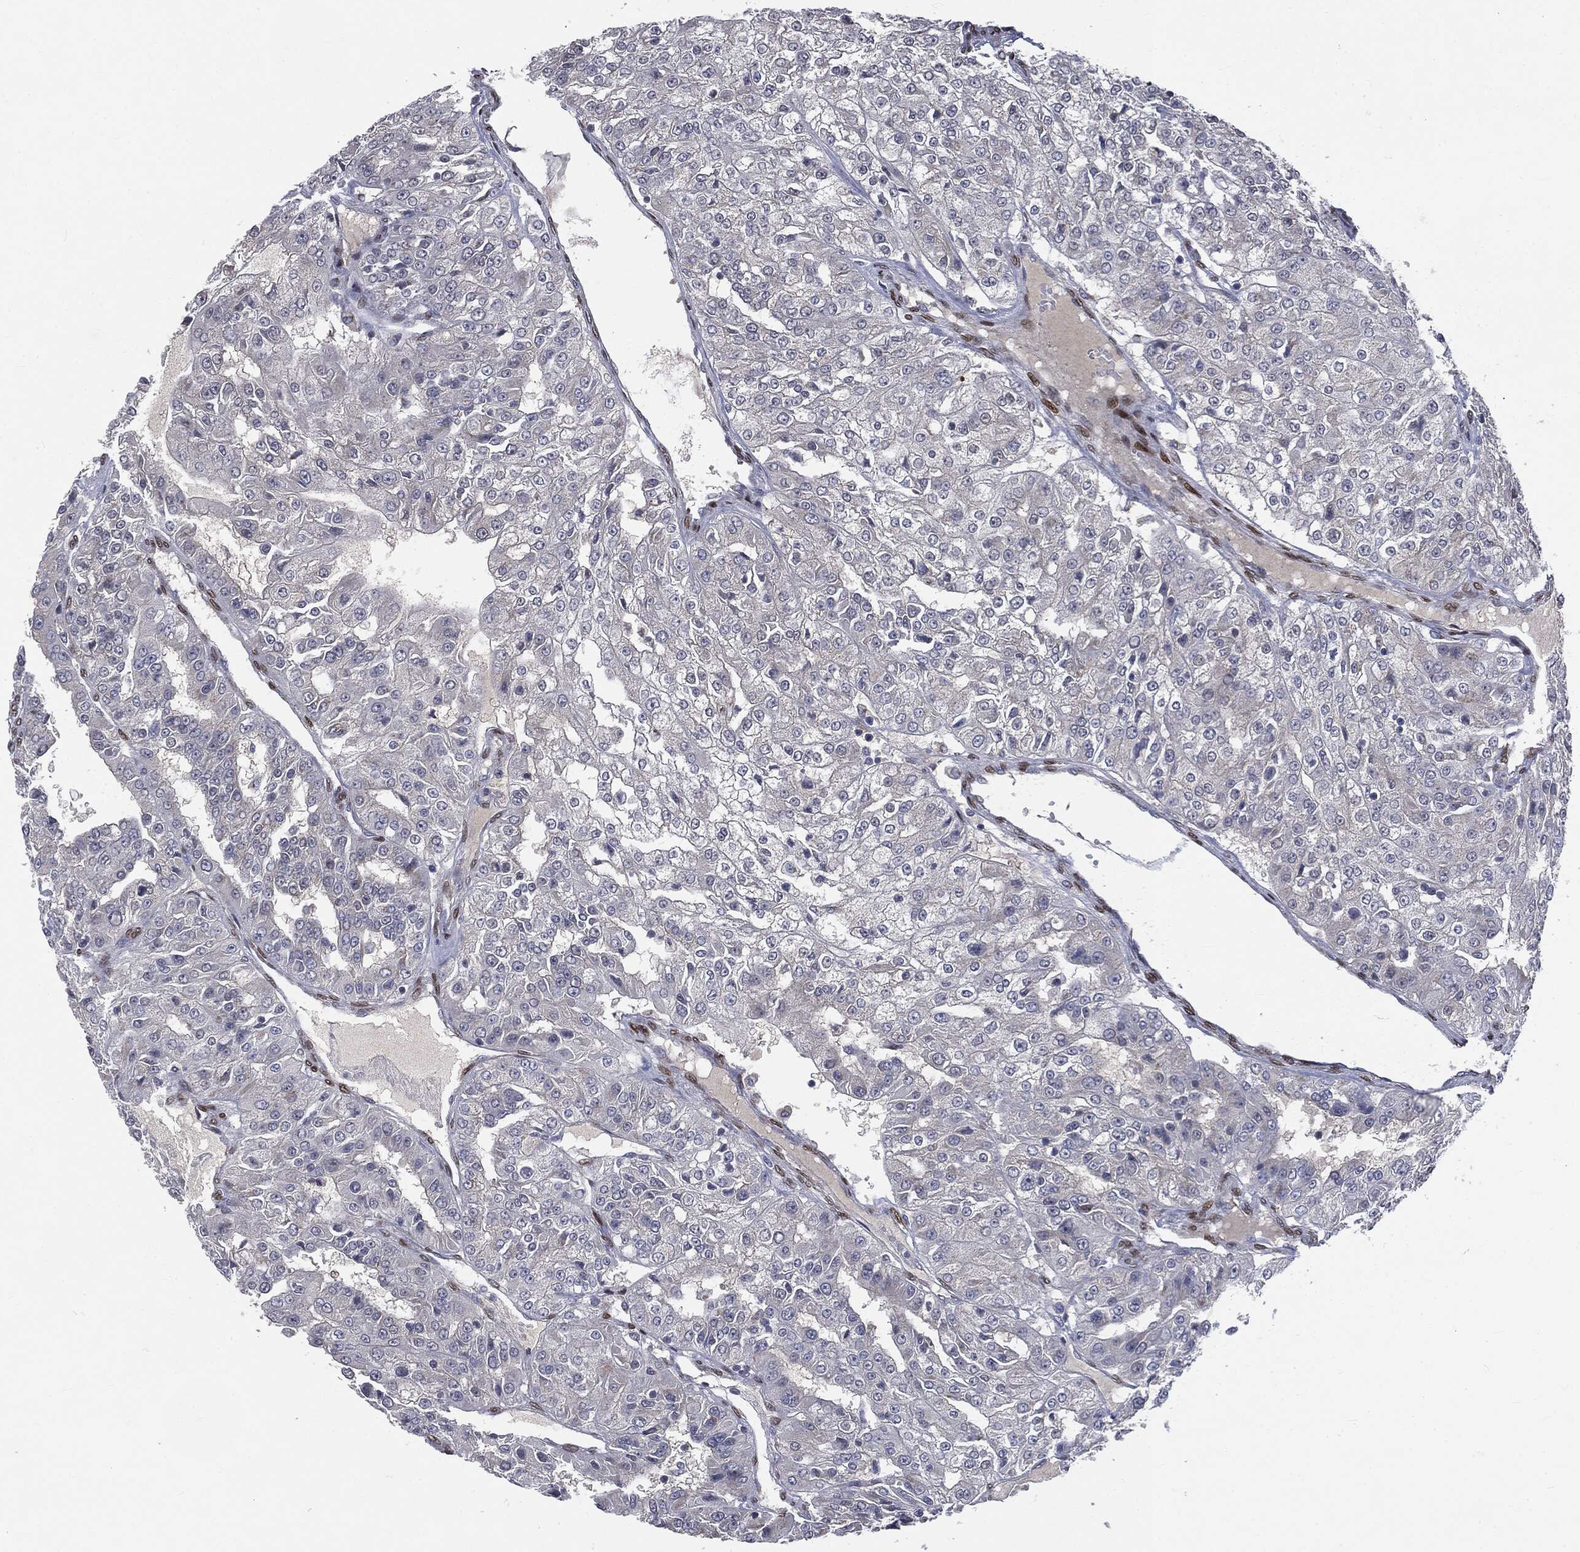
{"staining": {"intensity": "negative", "quantity": "none", "location": "none"}, "tissue": "renal cancer", "cell_type": "Tumor cells", "image_type": "cancer", "snomed": [{"axis": "morphology", "description": "Adenocarcinoma, NOS"}, {"axis": "topography", "description": "Kidney"}], "caption": "Tumor cells show no significant protein positivity in renal cancer.", "gene": "CASD1", "patient": {"sex": "female", "age": 63}}